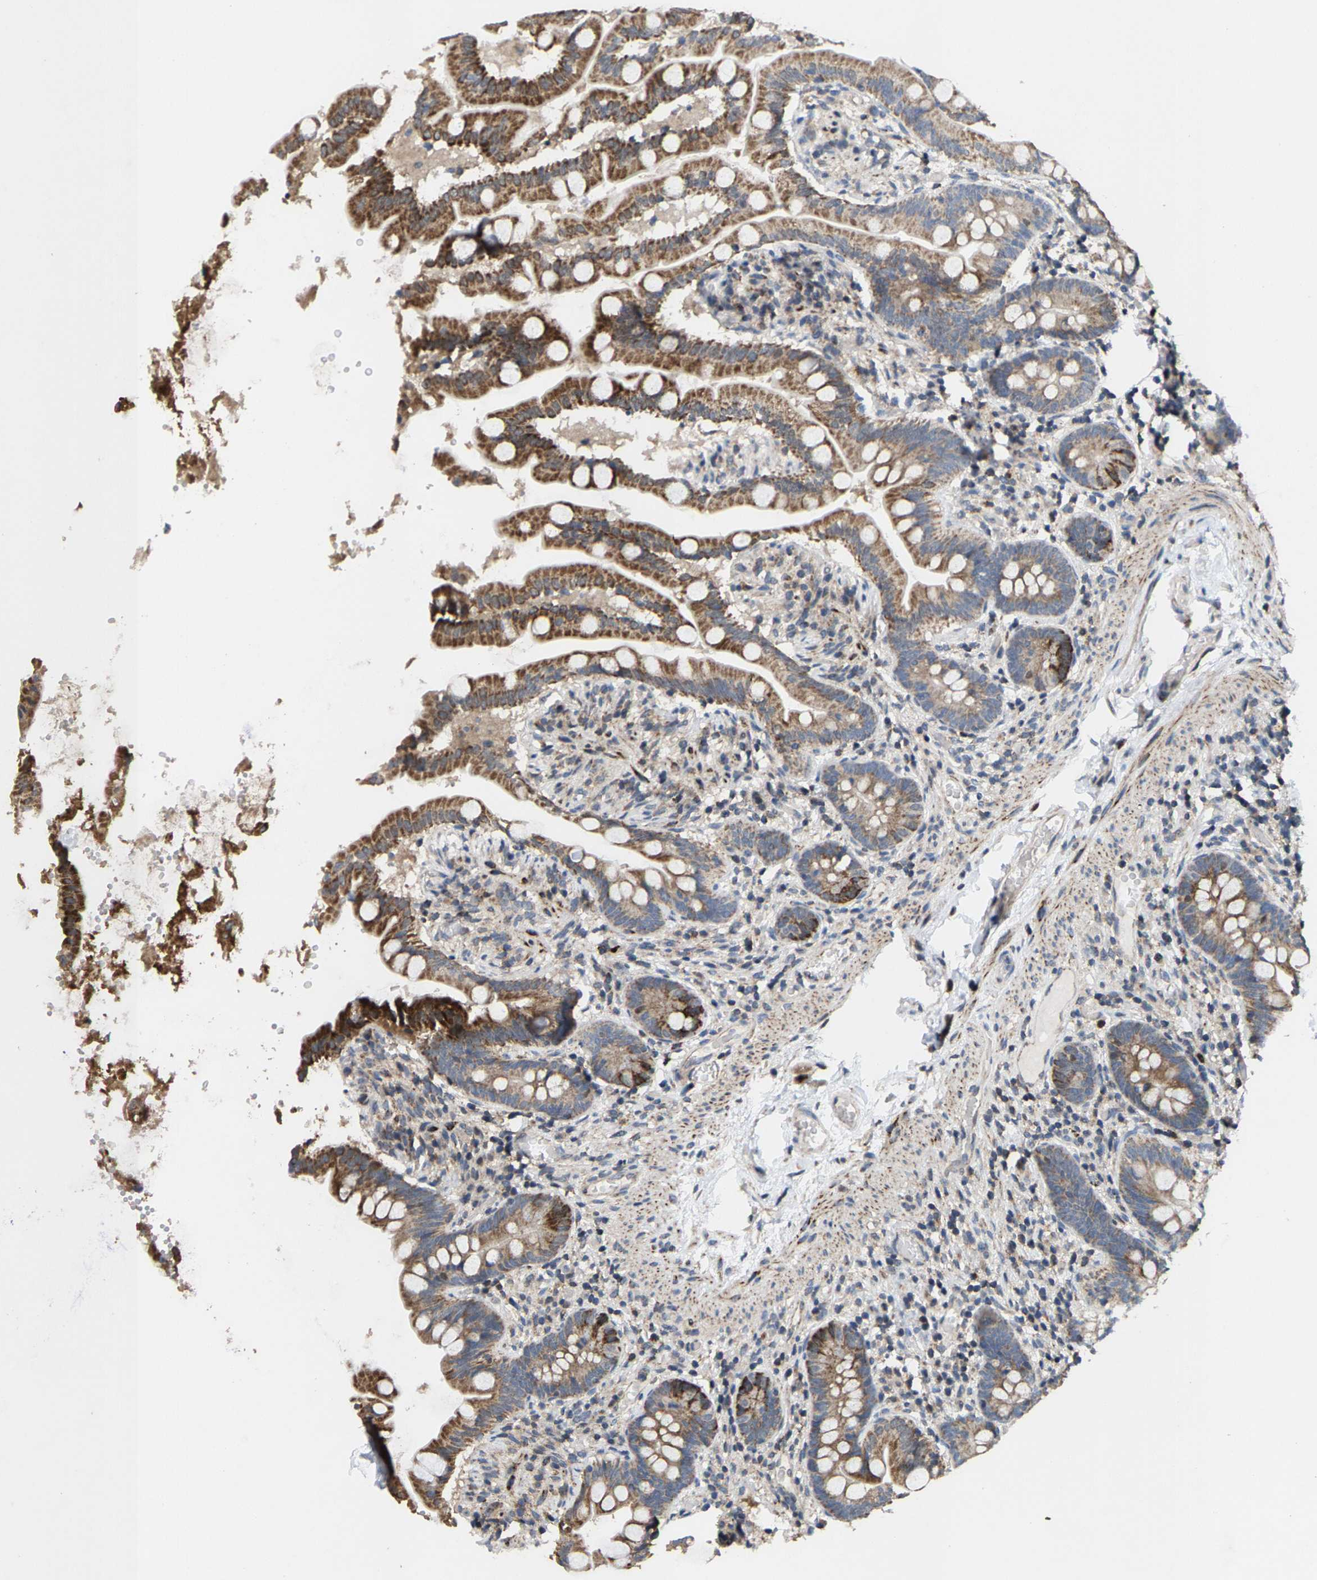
{"staining": {"intensity": "moderate", "quantity": ">75%", "location": "cytoplasmic/membranous"}, "tissue": "small intestine", "cell_type": "Glandular cells", "image_type": "normal", "snomed": [{"axis": "morphology", "description": "Normal tissue, NOS"}, {"axis": "topography", "description": "Small intestine"}], "caption": "A photomicrograph of small intestine stained for a protein displays moderate cytoplasmic/membranous brown staining in glandular cells. (DAB (3,3'-diaminobenzidine) = brown stain, brightfield microscopy at high magnification).", "gene": "TDRKH", "patient": {"sex": "female", "age": 56}}